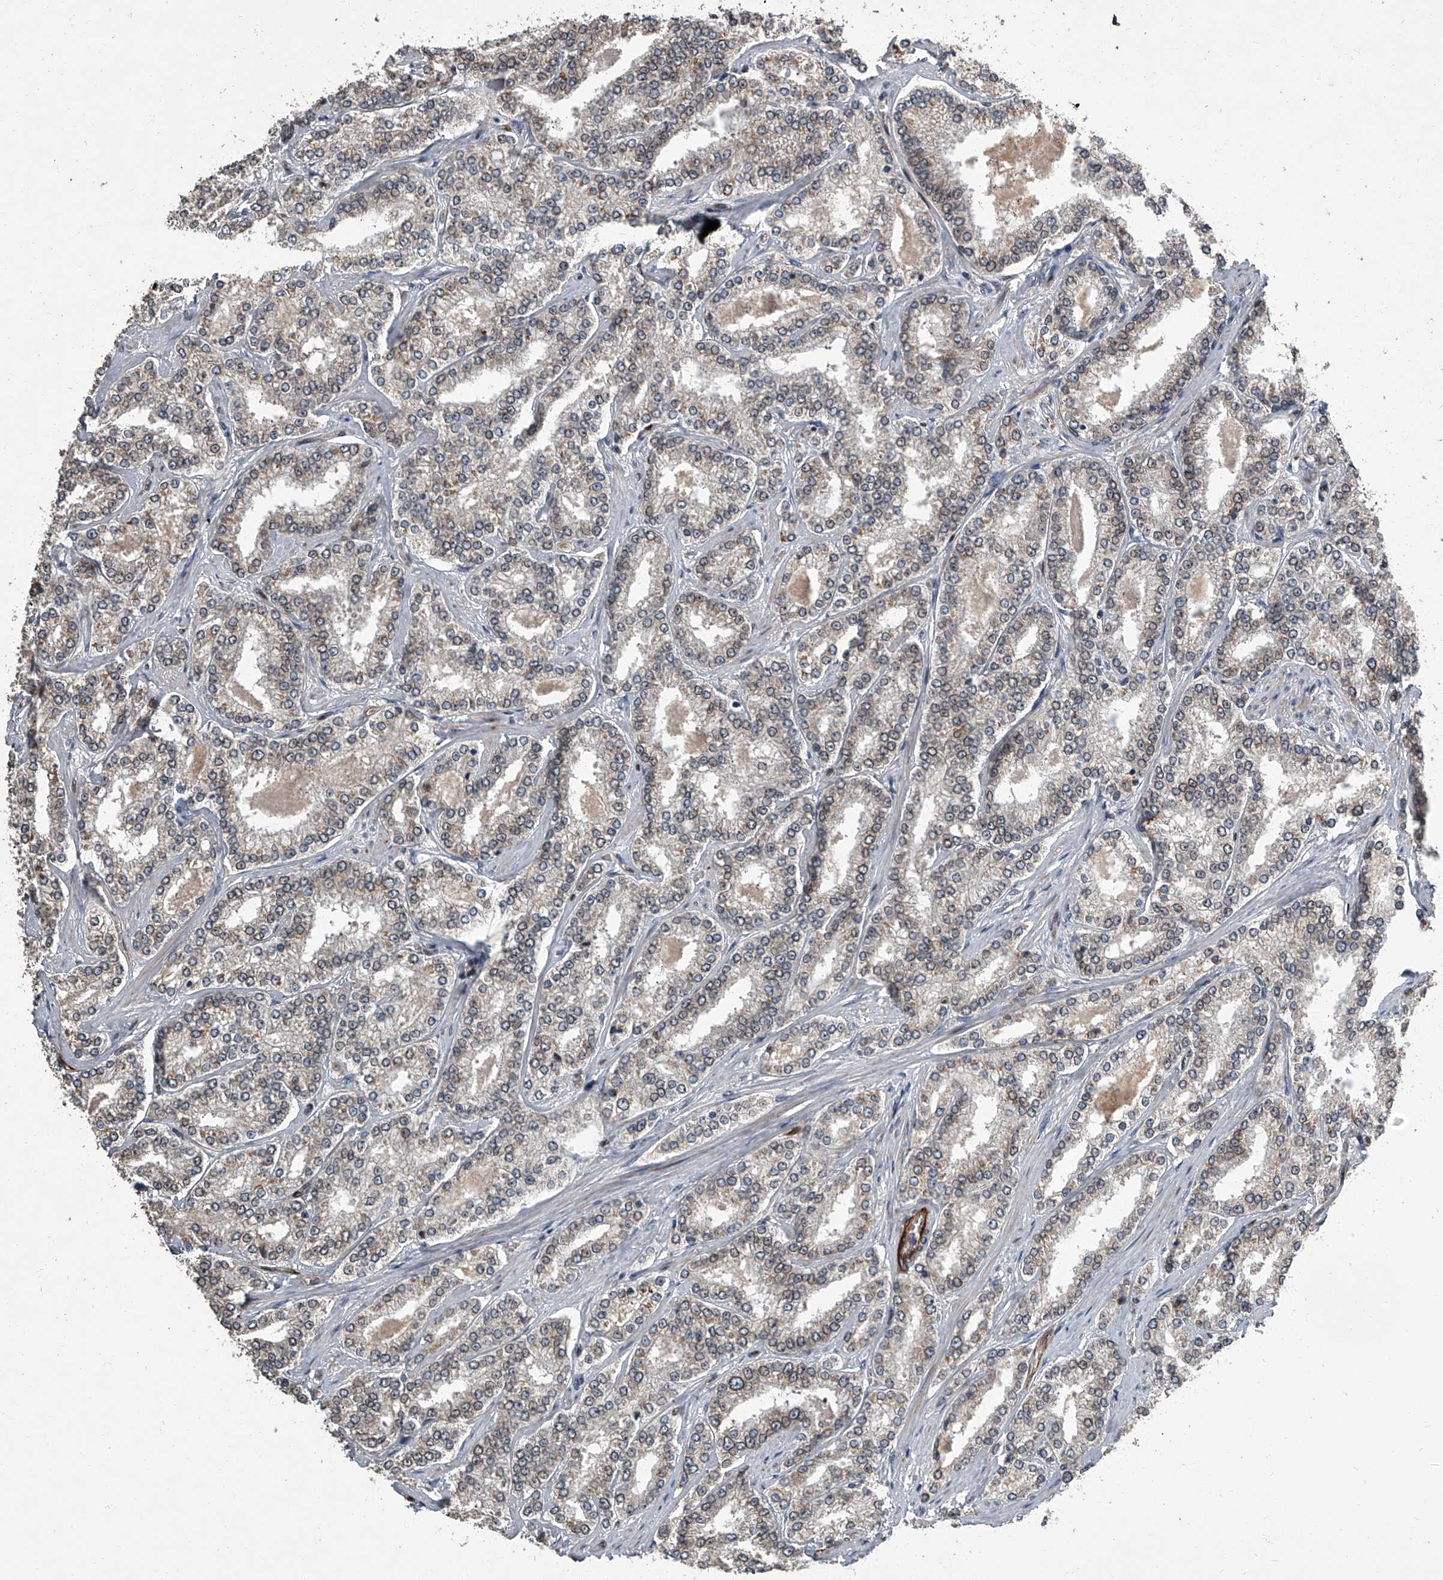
{"staining": {"intensity": "negative", "quantity": "none", "location": "none"}, "tissue": "prostate cancer", "cell_type": "Tumor cells", "image_type": "cancer", "snomed": [{"axis": "morphology", "description": "Normal tissue, NOS"}, {"axis": "morphology", "description": "Adenocarcinoma, High grade"}, {"axis": "topography", "description": "Prostate"}], "caption": "IHC photomicrograph of human high-grade adenocarcinoma (prostate) stained for a protein (brown), which shows no positivity in tumor cells.", "gene": "LRRC8C", "patient": {"sex": "male", "age": 83}}